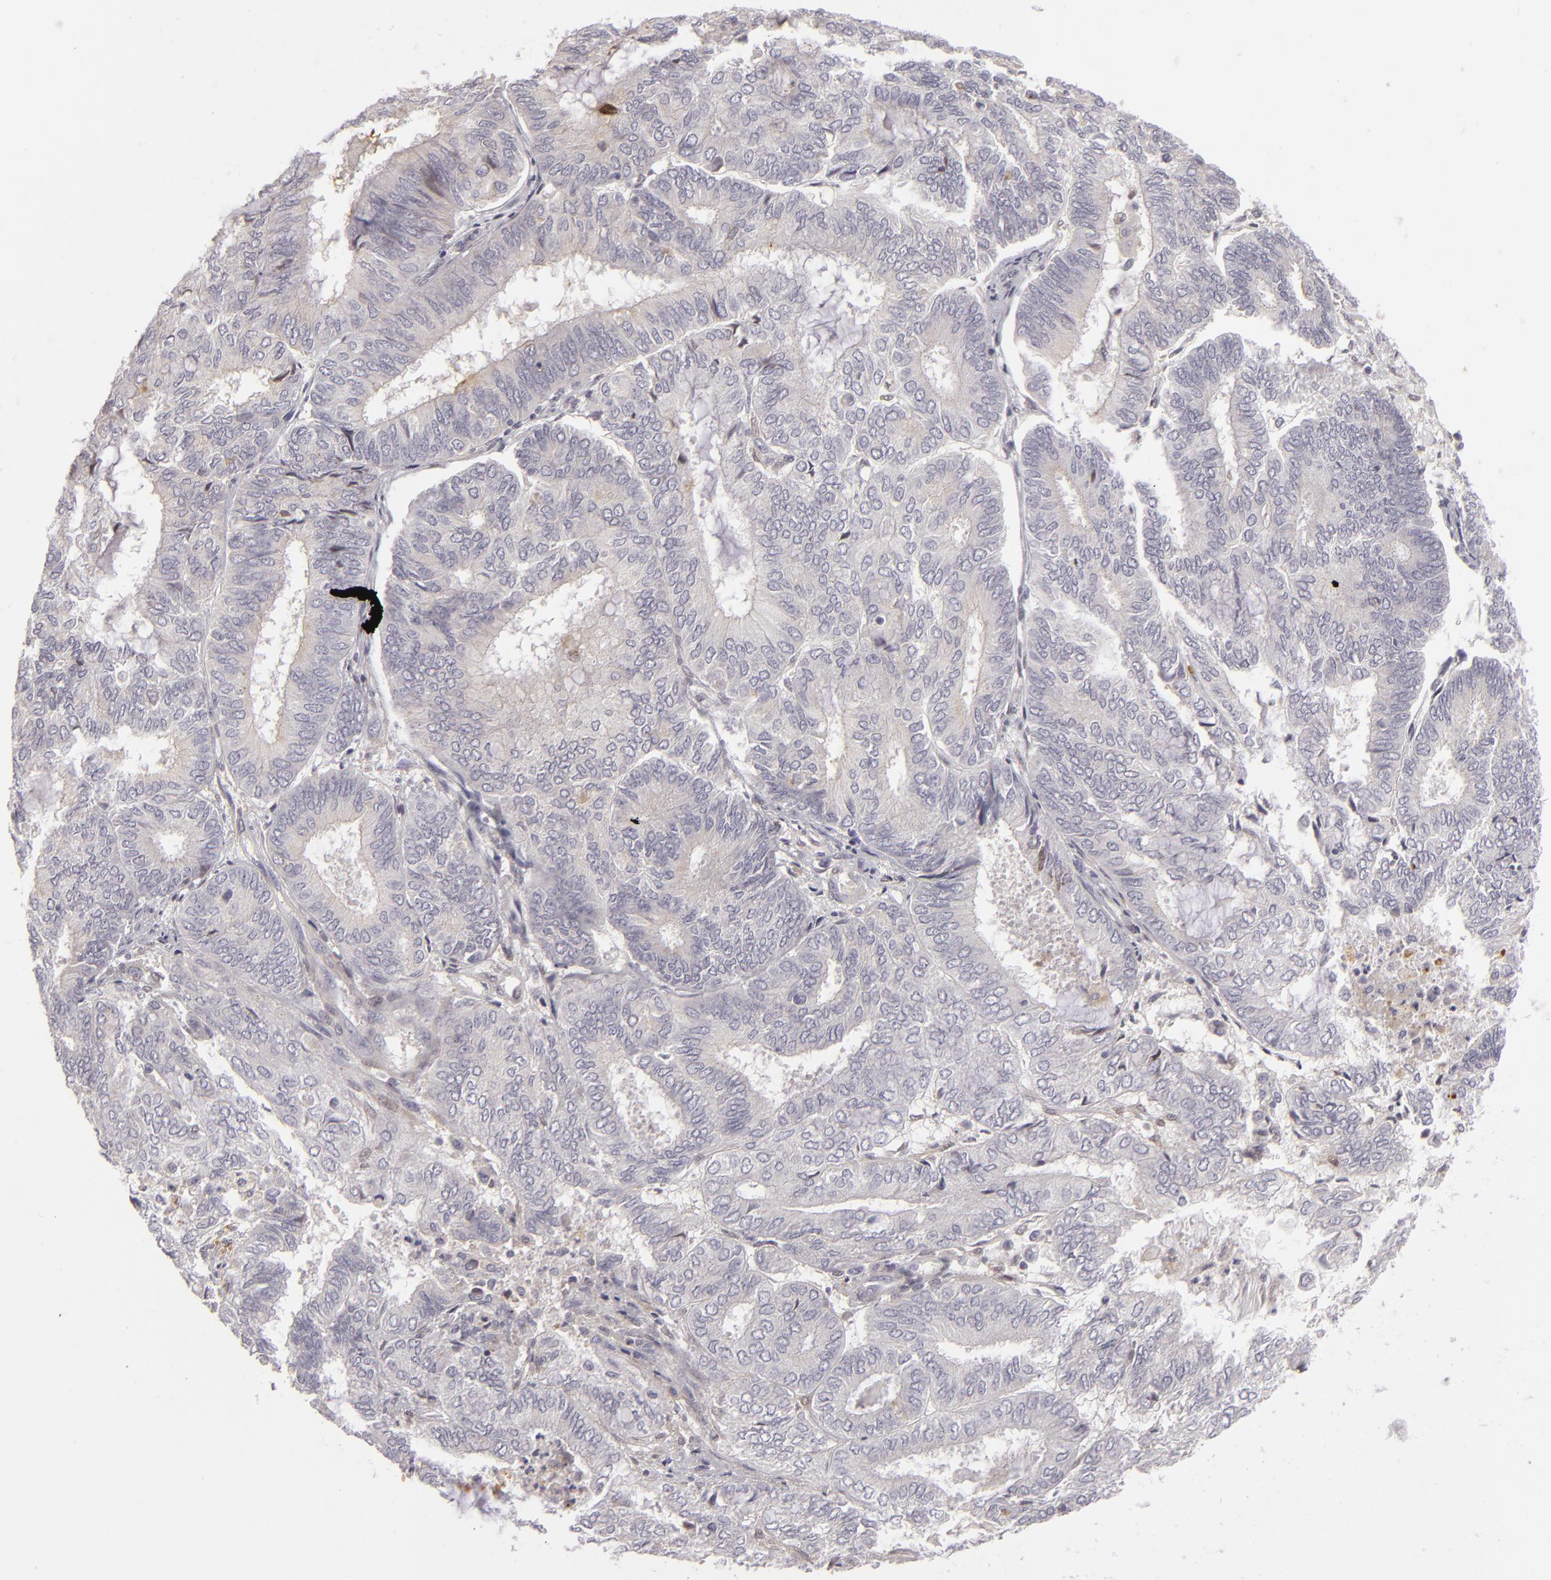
{"staining": {"intensity": "negative", "quantity": "none", "location": "none"}, "tissue": "endometrial cancer", "cell_type": "Tumor cells", "image_type": "cancer", "snomed": [{"axis": "morphology", "description": "Adenocarcinoma, NOS"}, {"axis": "topography", "description": "Endometrium"}], "caption": "Immunohistochemistry (IHC) image of endometrial cancer (adenocarcinoma) stained for a protein (brown), which exhibits no positivity in tumor cells. Nuclei are stained in blue.", "gene": "EFS", "patient": {"sex": "female", "age": 59}}